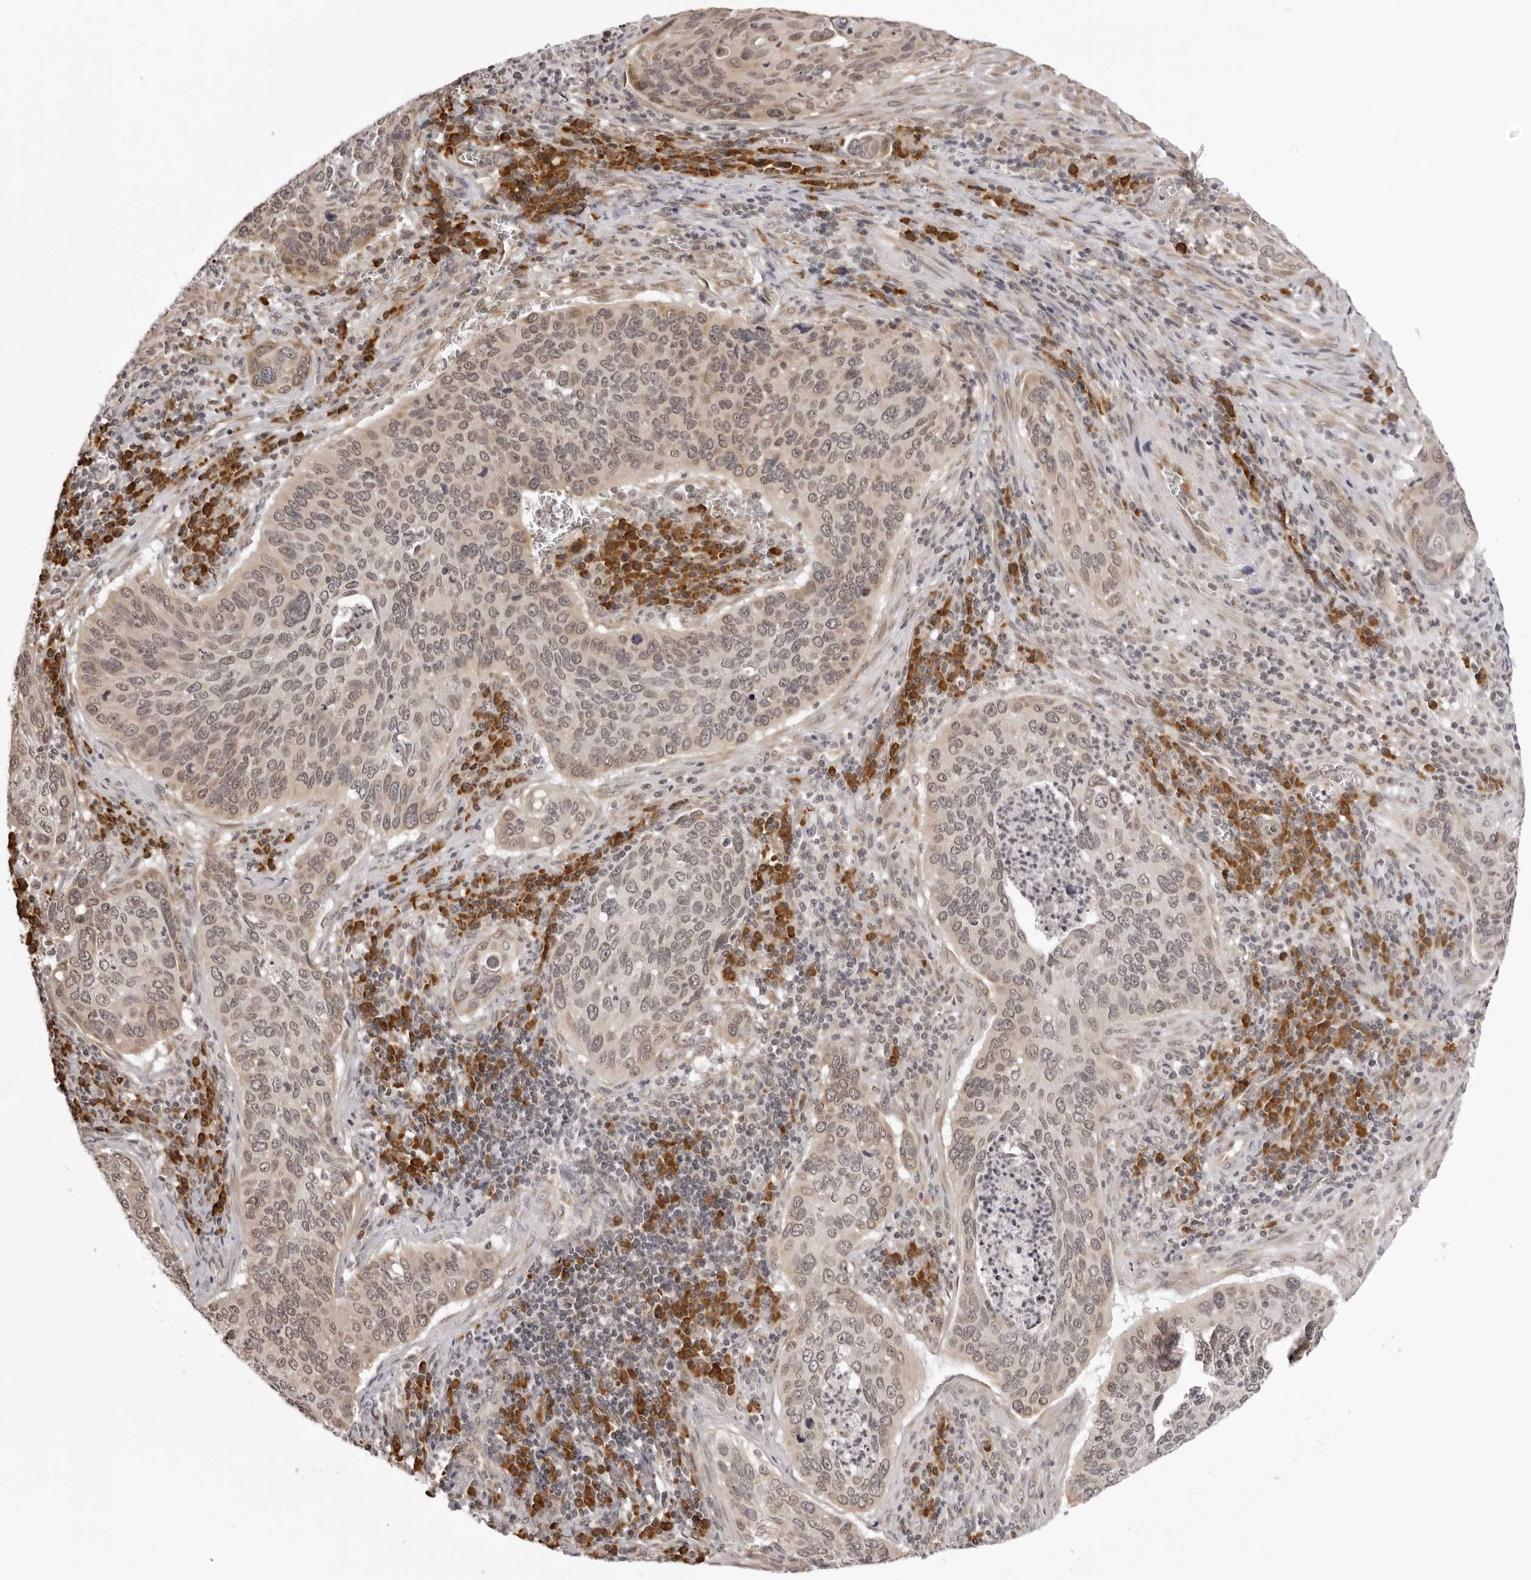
{"staining": {"intensity": "weak", "quantity": ">75%", "location": "cytoplasmic/membranous,nuclear"}, "tissue": "cervical cancer", "cell_type": "Tumor cells", "image_type": "cancer", "snomed": [{"axis": "morphology", "description": "Squamous cell carcinoma, NOS"}, {"axis": "topography", "description": "Cervix"}], "caption": "Brown immunohistochemical staining in cervical cancer shows weak cytoplasmic/membranous and nuclear expression in about >75% of tumor cells.", "gene": "ZC3H11A", "patient": {"sex": "female", "age": 53}}